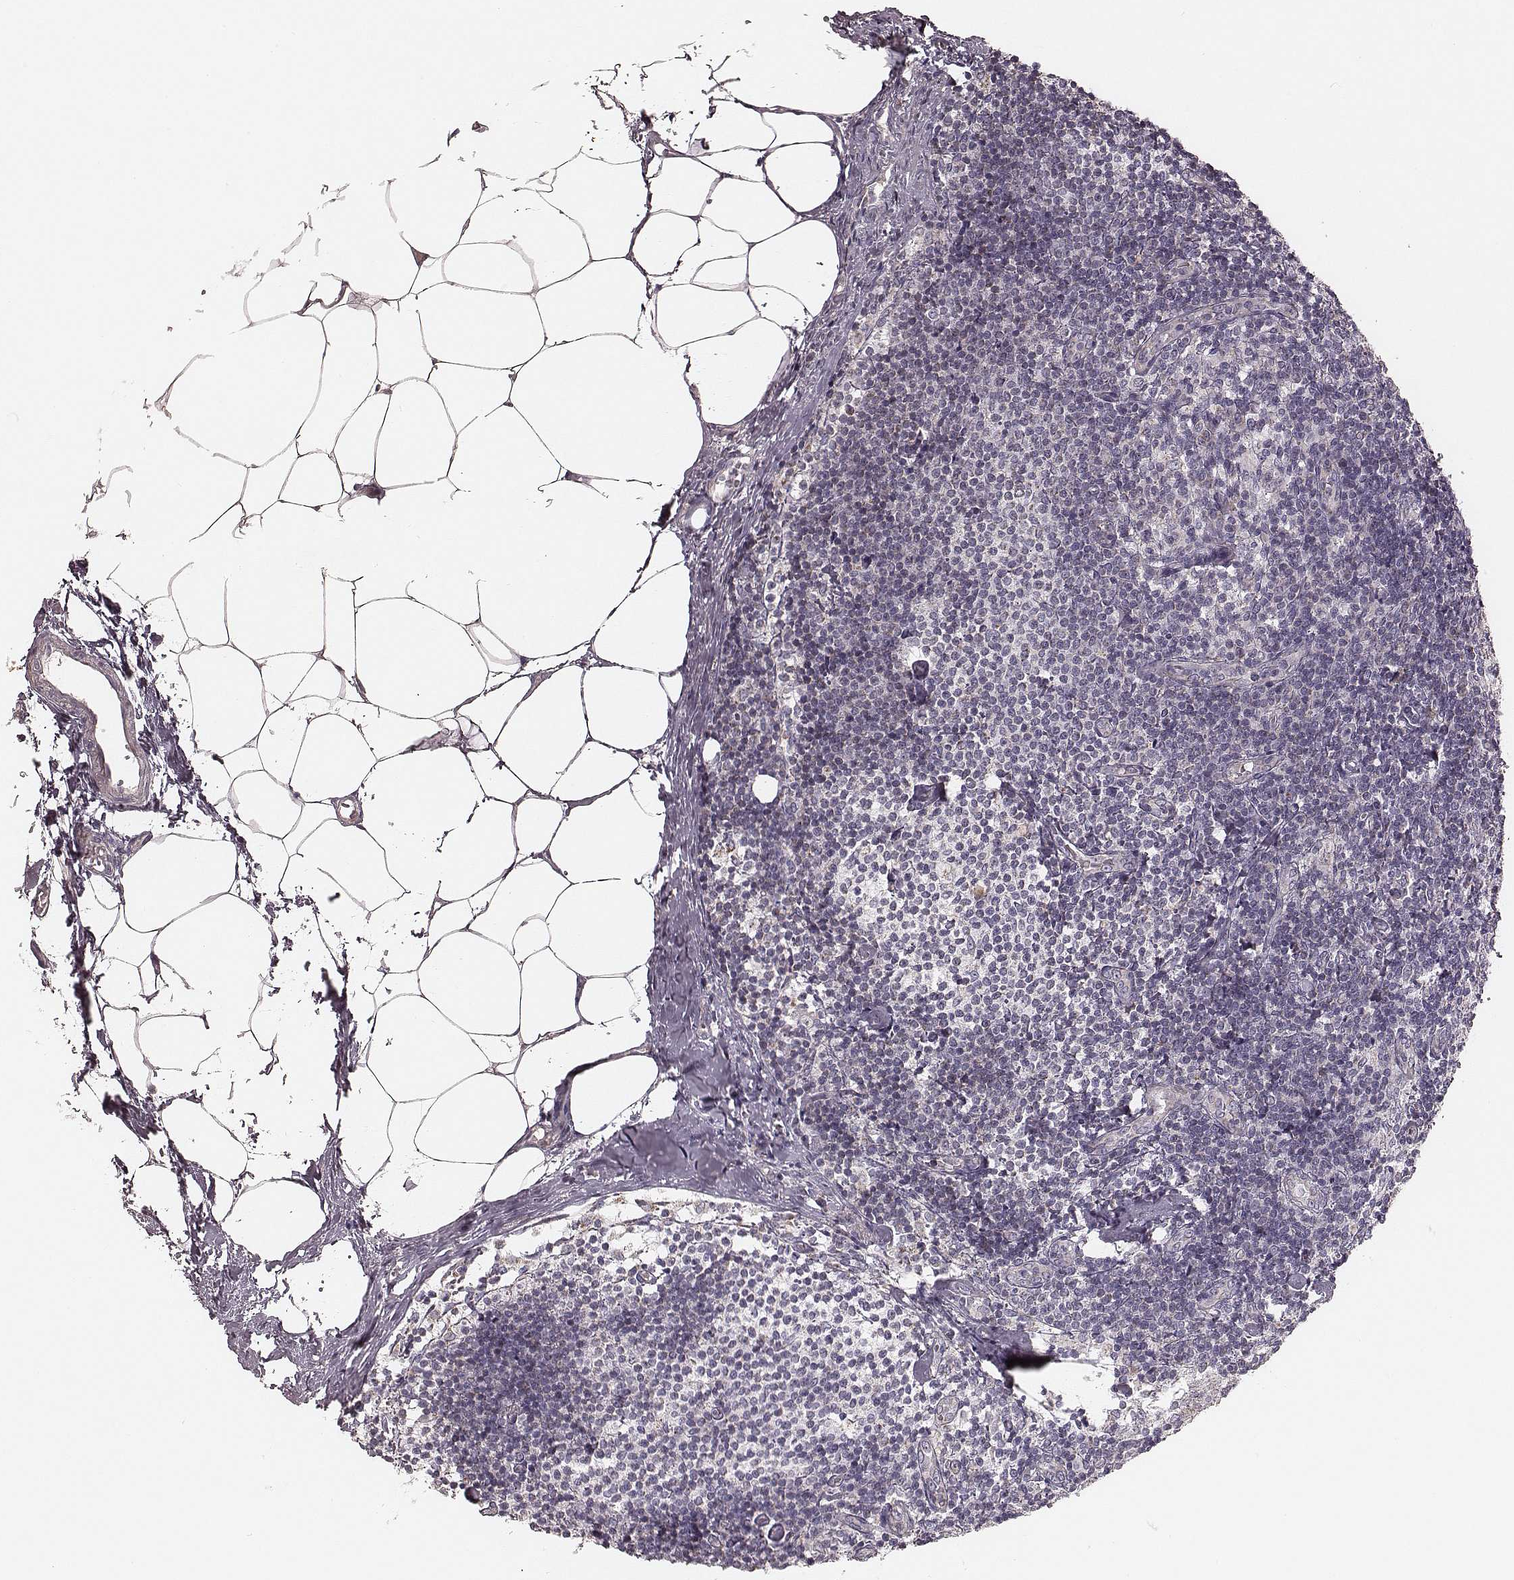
{"staining": {"intensity": "moderate", "quantity": "<25%", "location": "cytoplasmic/membranous"}, "tissue": "lymph node", "cell_type": "Germinal center cells", "image_type": "normal", "snomed": [{"axis": "morphology", "description": "Normal tissue, NOS"}, {"axis": "topography", "description": "Lymph node"}], "caption": "About <25% of germinal center cells in normal human lymph node show moderate cytoplasmic/membranous protein expression as visualized by brown immunohistochemical staining.", "gene": "MRPS27", "patient": {"sex": "female", "age": 69}}